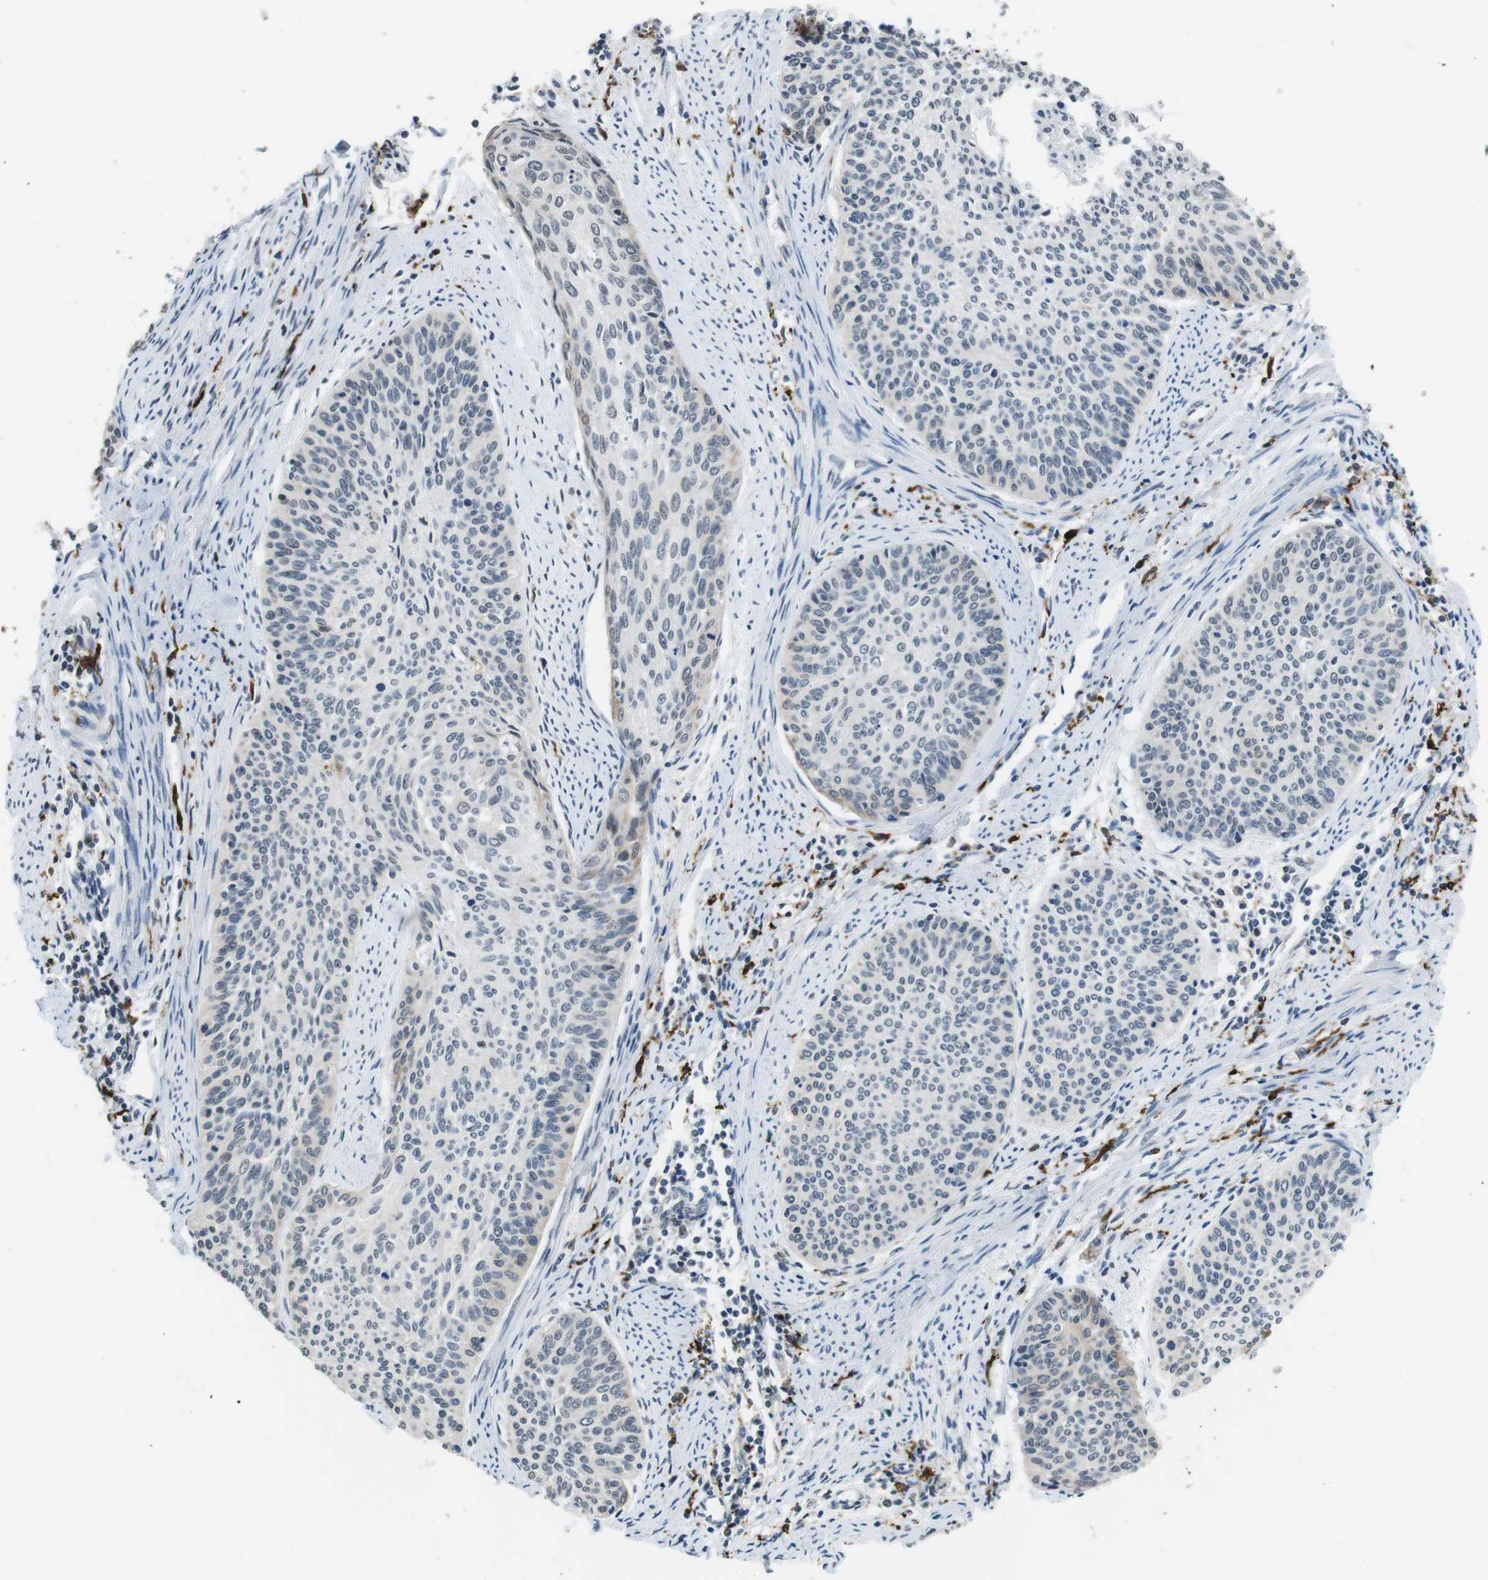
{"staining": {"intensity": "weak", "quantity": "<25%", "location": "nuclear"}, "tissue": "cervical cancer", "cell_type": "Tumor cells", "image_type": "cancer", "snomed": [{"axis": "morphology", "description": "Squamous cell carcinoma, NOS"}, {"axis": "topography", "description": "Cervix"}], "caption": "Immunohistochemistry of squamous cell carcinoma (cervical) exhibits no staining in tumor cells. Nuclei are stained in blue.", "gene": "CD163L1", "patient": {"sex": "female", "age": 55}}